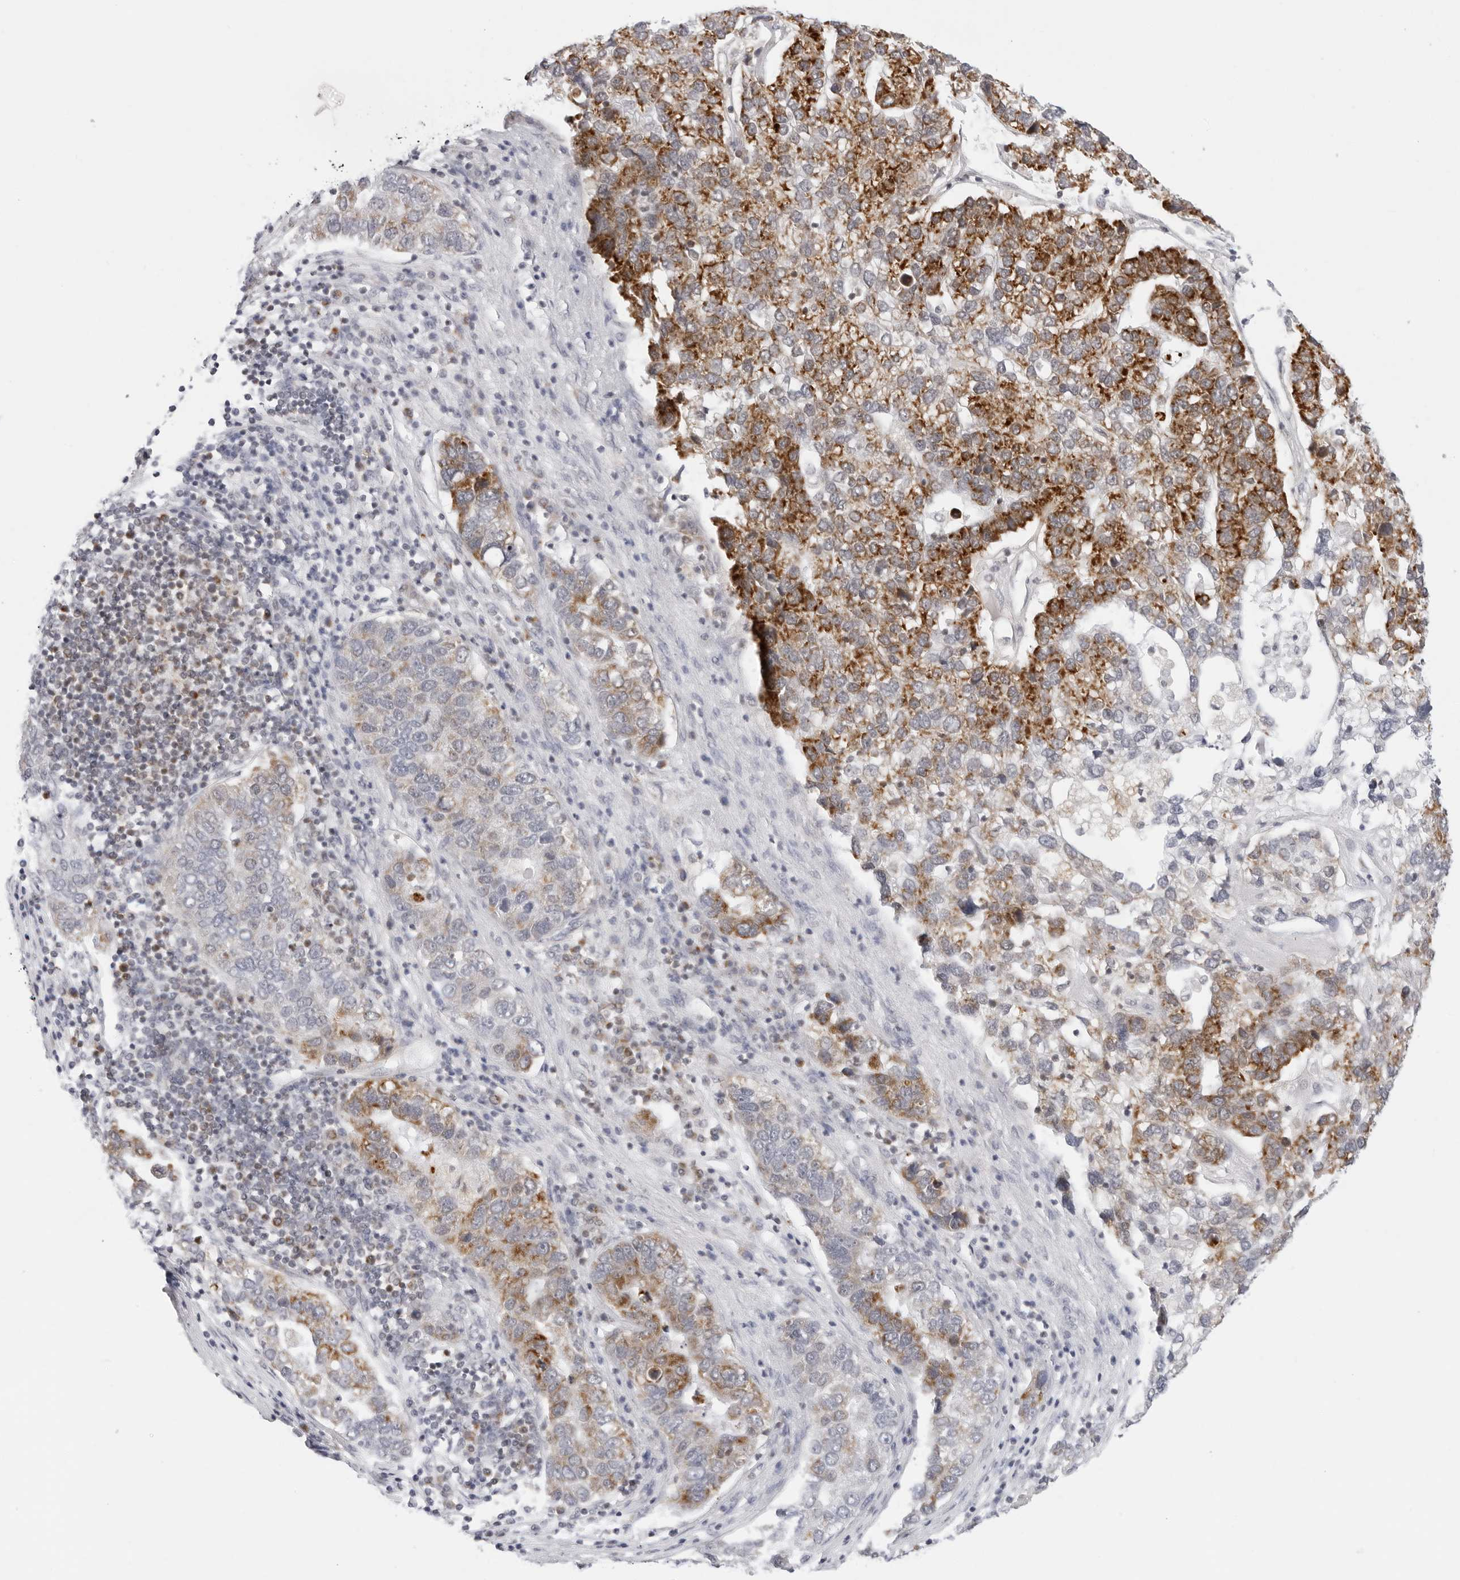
{"staining": {"intensity": "strong", "quantity": ">75%", "location": "cytoplasmic/membranous"}, "tissue": "pancreatic cancer", "cell_type": "Tumor cells", "image_type": "cancer", "snomed": [{"axis": "morphology", "description": "Adenocarcinoma, NOS"}, {"axis": "topography", "description": "Pancreas"}], "caption": "Immunohistochemical staining of pancreatic adenocarcinoma exhibits high levels of strong cytoplasmic/membranous positivity in about >75% of tumor cells.", "gene": "CIART", "patient": {"sex": "female", "age": 61}}